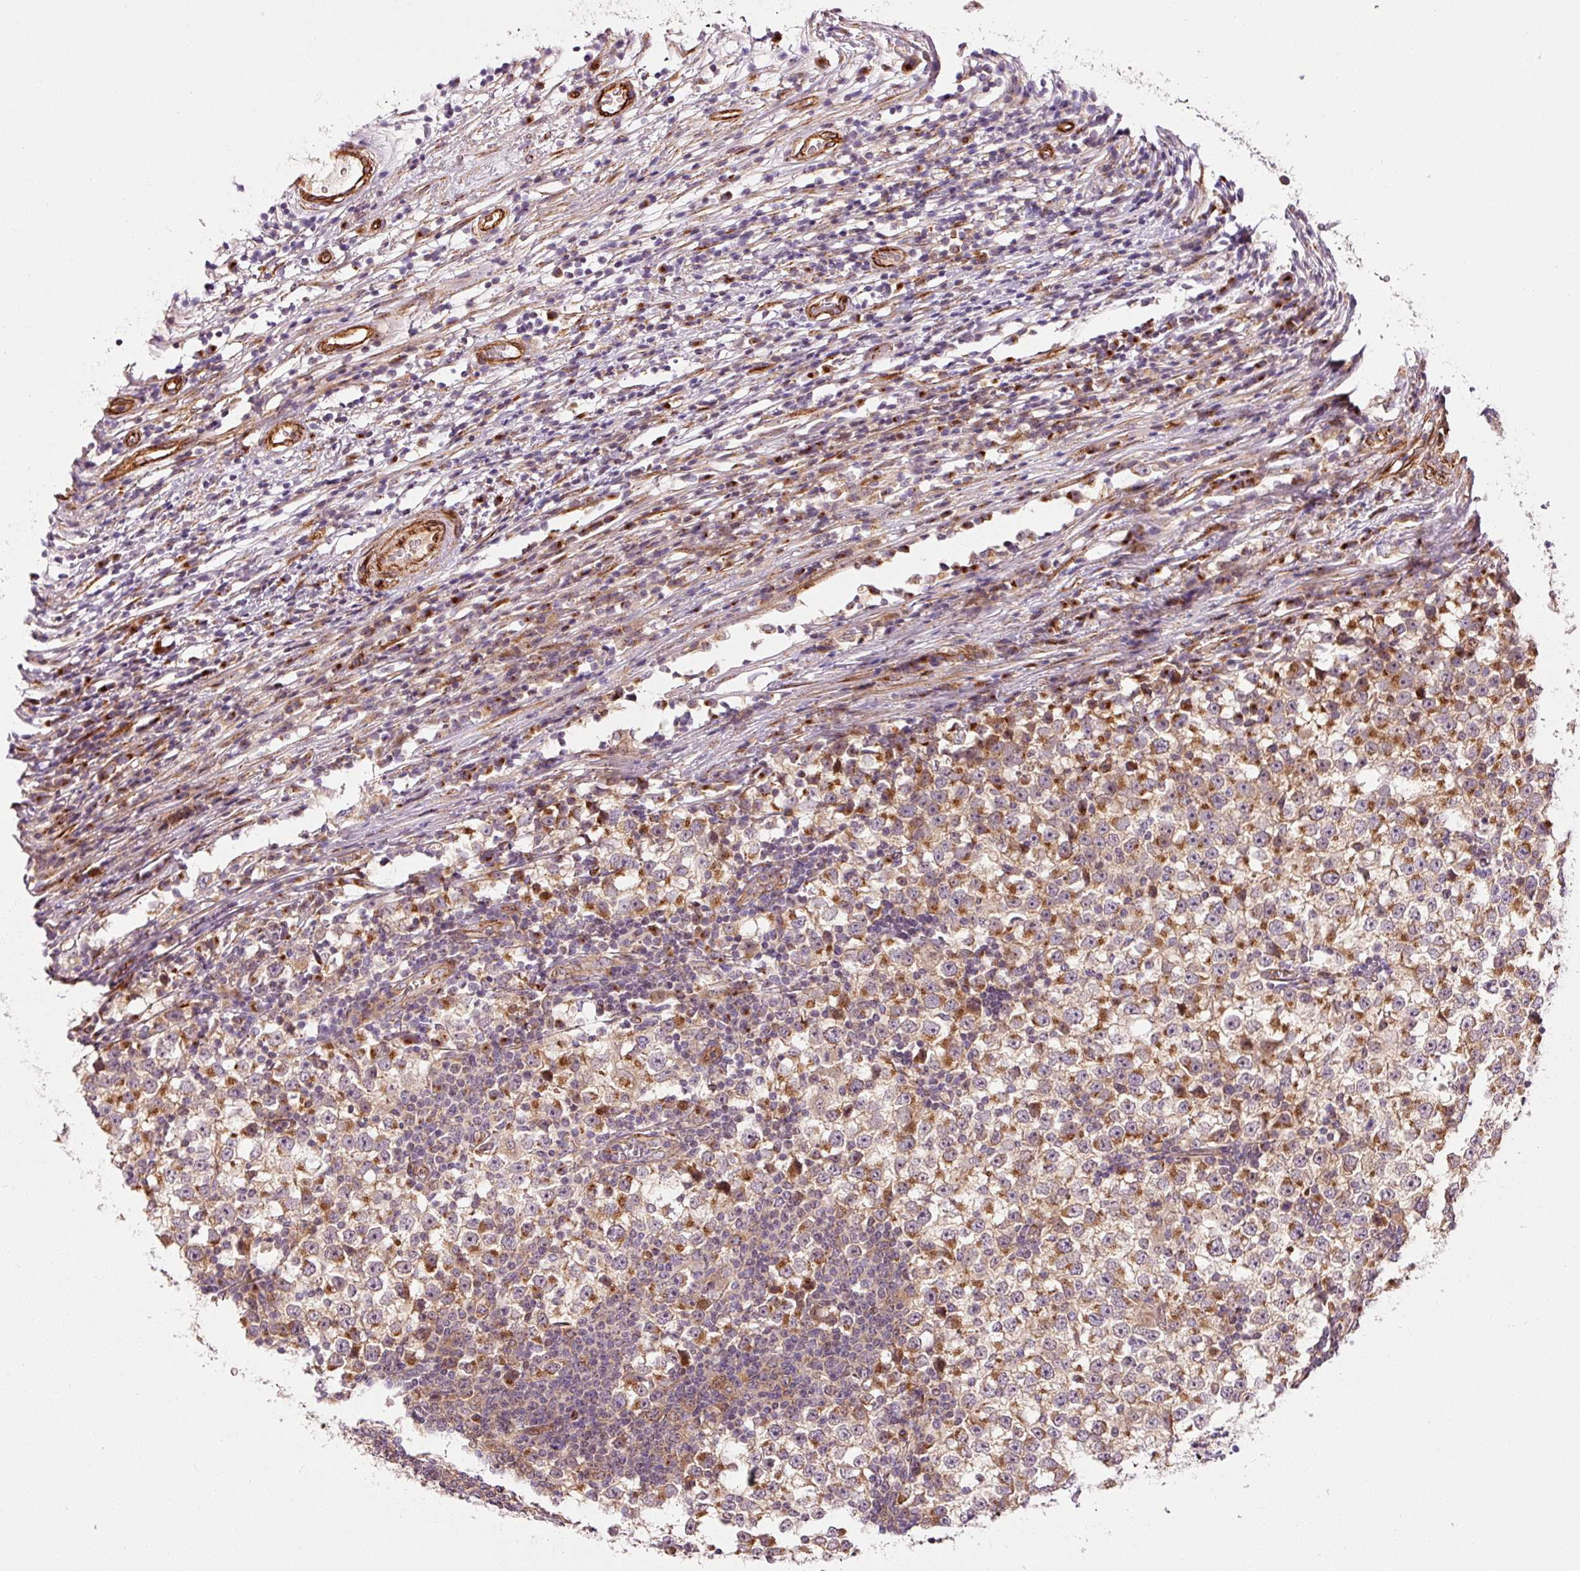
{"staining": {"intensity": "moderate", "quantity": ">75%", "location": "cytoplasmic/membranous"}, "tissue": "testis cancer", "cell_type": "Tumor cells", "image_type": "cancer", "snomed": [{"axis": "morphology", "description": "Seminoma, NOS"}, {"axis": "topography", "description": "Testis"}], "caption": "Protein analysis of seminoma (testis) tissue reveals moderate cytoplasmic/membranous staining in about >75% of tumor cells. (Brightfield microscopy of DAB IHC at high magnification).", "gene": "PPP1R14B", "patient": {"sex": "male", "age": 65}}